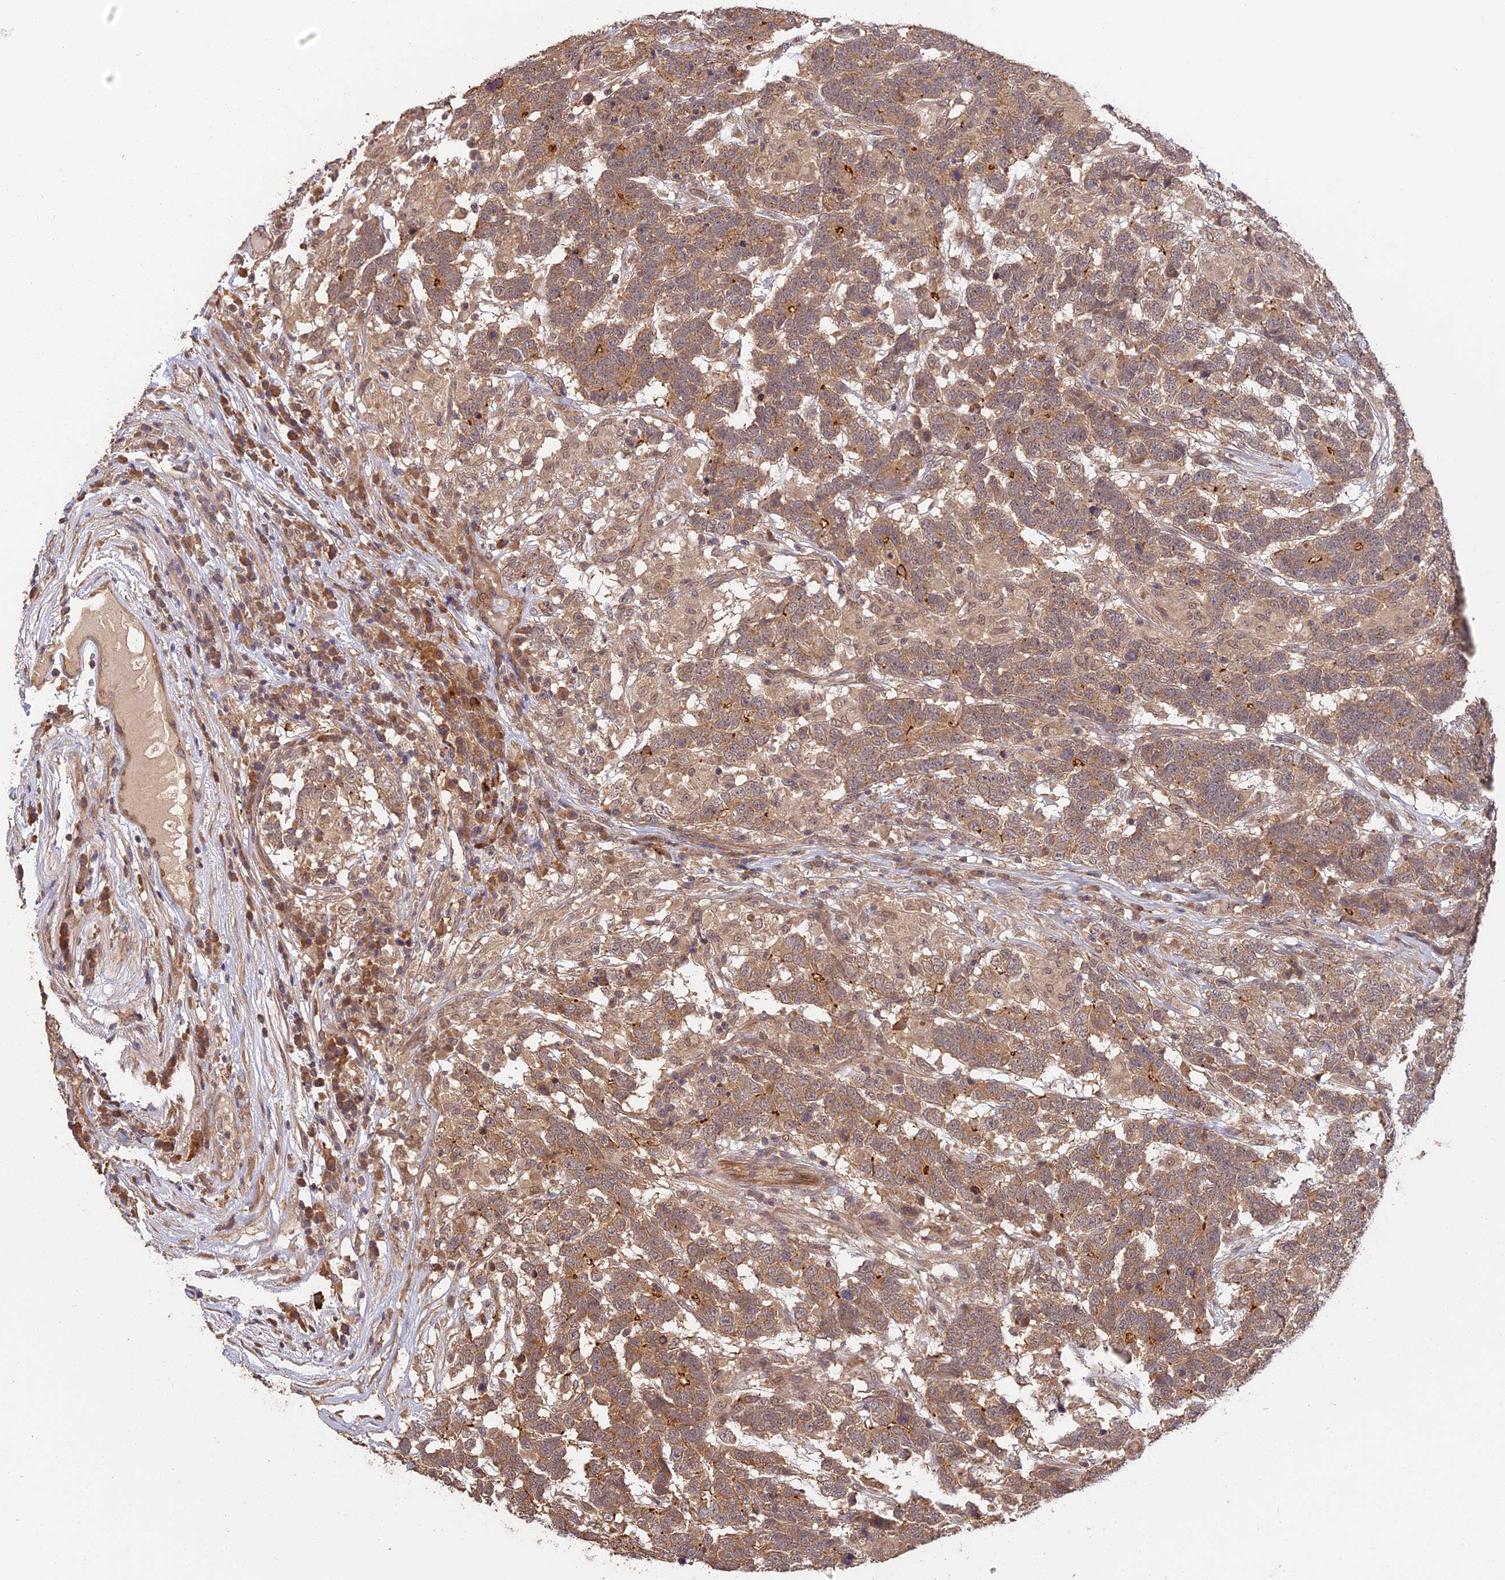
{"staining": {"intensity": "moderate", "quantity": ">75%", "location": "cytoplasmic/membranous"}, "tissue": "testis cancer", "cell_type": "Tumor cells", "image_type": "cancer", "snomed": [{"axis": "morphology", "description": "Carcinoma, Embryonal, NOS"}, {"axis": "topography", "description": "Testis"}], "caption": "An IHC micrograph of tumor tissue is shown. Protein staining in brown highlights moderate cytoplasmic/membranous positivity in embryonal carcinoma (testis) within tumor cells.", "gene": "ARHGAP40", "patient": {"sex": "male", "age": 26}}